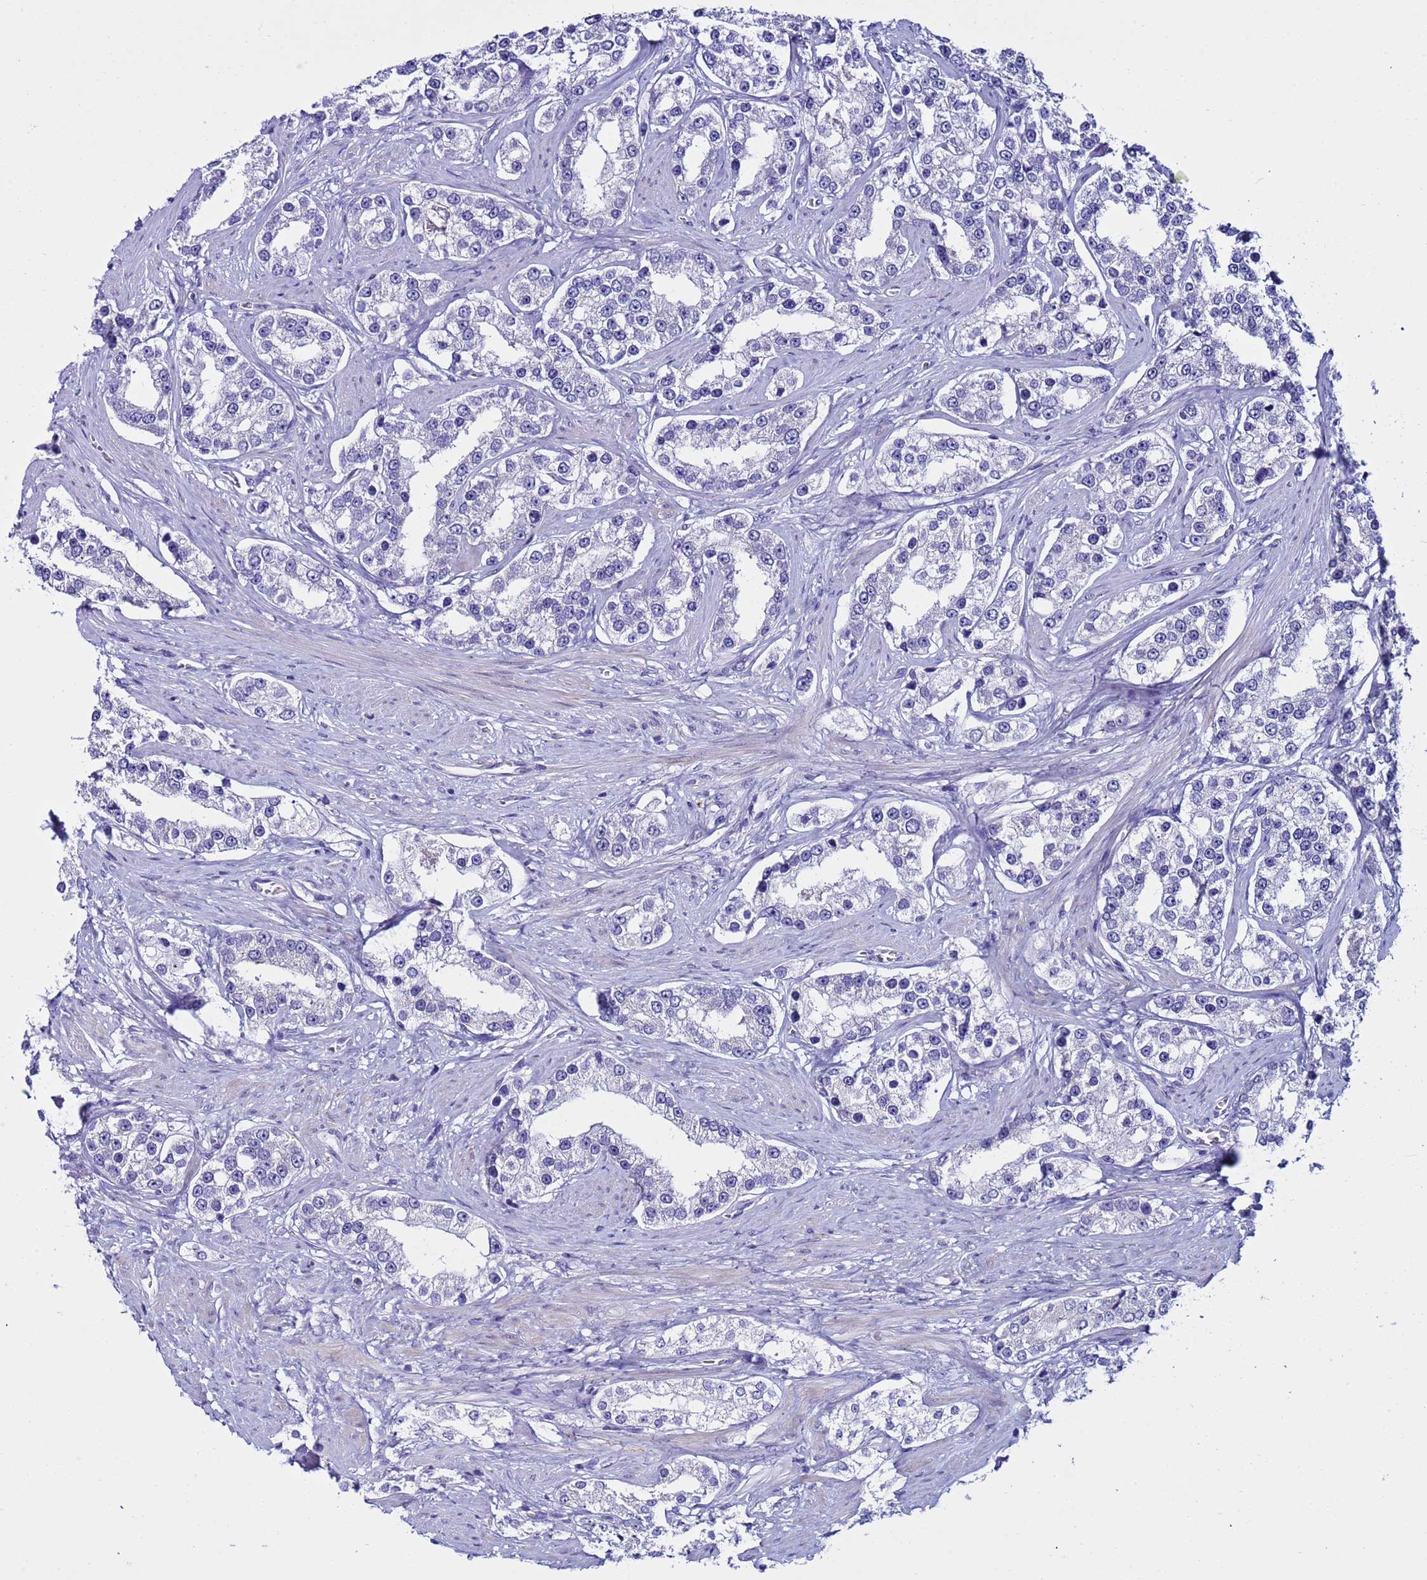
{"staining": {"intensity": "negative", "quantity": "none", "location": "none"}, "tissue": "prostate cancer", "cell_type": "Tumor cells", "image_type": "cancer", "snomed": [{"axis": "morphology", "description": "Normal tissue, NOS"}, {"axis": "morphology", "description": "Adenocarcinoma, High grade"}, {"axis": "topography", "description": "Prostate"}], "caption": "Micrograph shows no protein positivity in tumor cells of prostate adenocarcinoma (high-grade) tissue. Nuclei are stained in blue.", "gene": "IGSF11", "patient": {"sex": "male", "age": 83}}